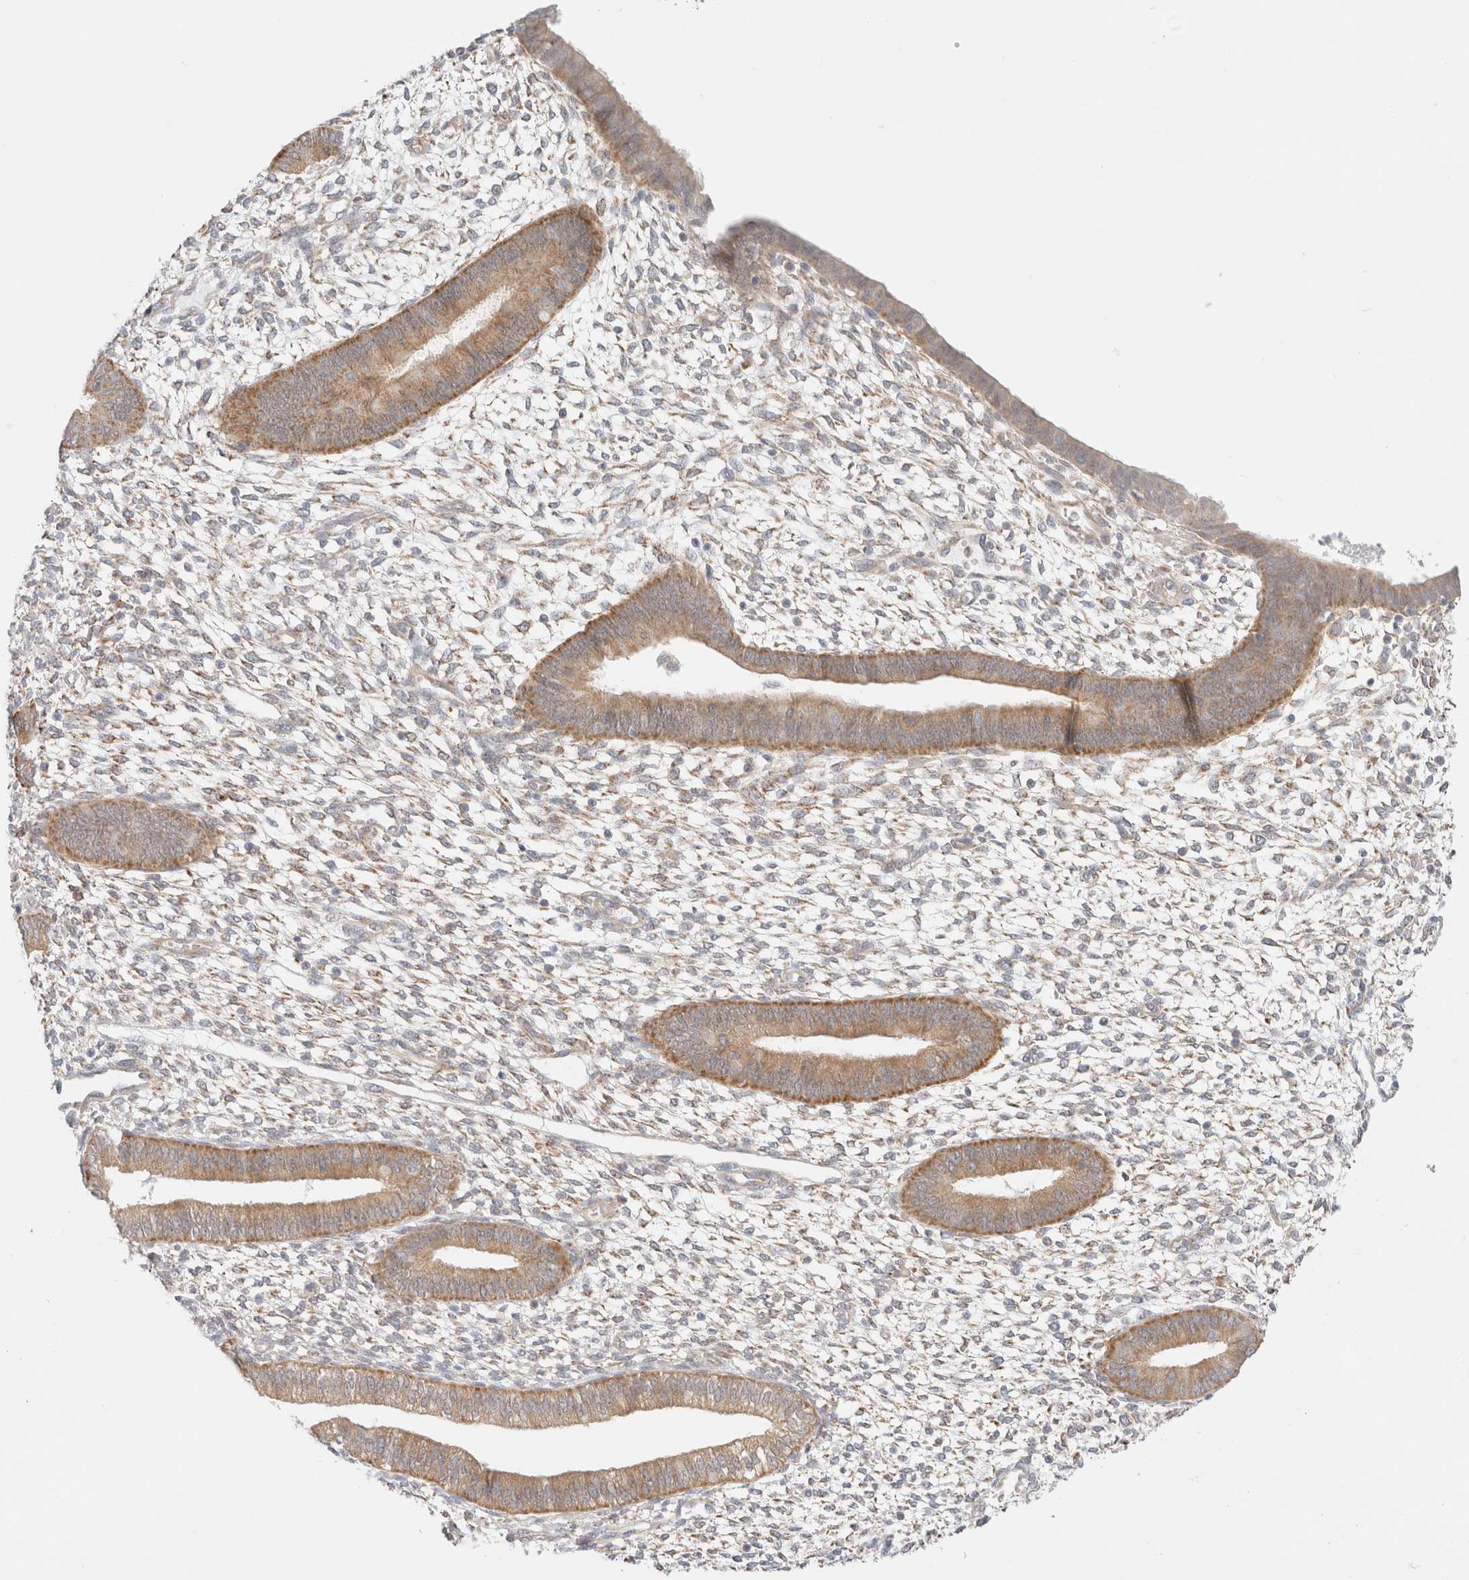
{"staining": {"intensity": "weak", "quantity": "25%-75%", "location": "cytoplasmic/membranous"}, "tissue": "endometrium", "cell_type": "Cells in endometrial stroma", "image_type": "normal", "snomed": [{"axis": "morphology", "description": "Normal tissue, NOS"}, {"axis": "topography", "description": "Endometrium"}], "caption": "A brown stain labels weak cytoplasmic/membranous expression of a protein in cells in endometrial stroma of unremarkable endometrium. The protein of interest is shown in brown color, while the nuclei are stained blue.", "gene": "UNC13B", "patient": {"sex": "female", "age": 46}}